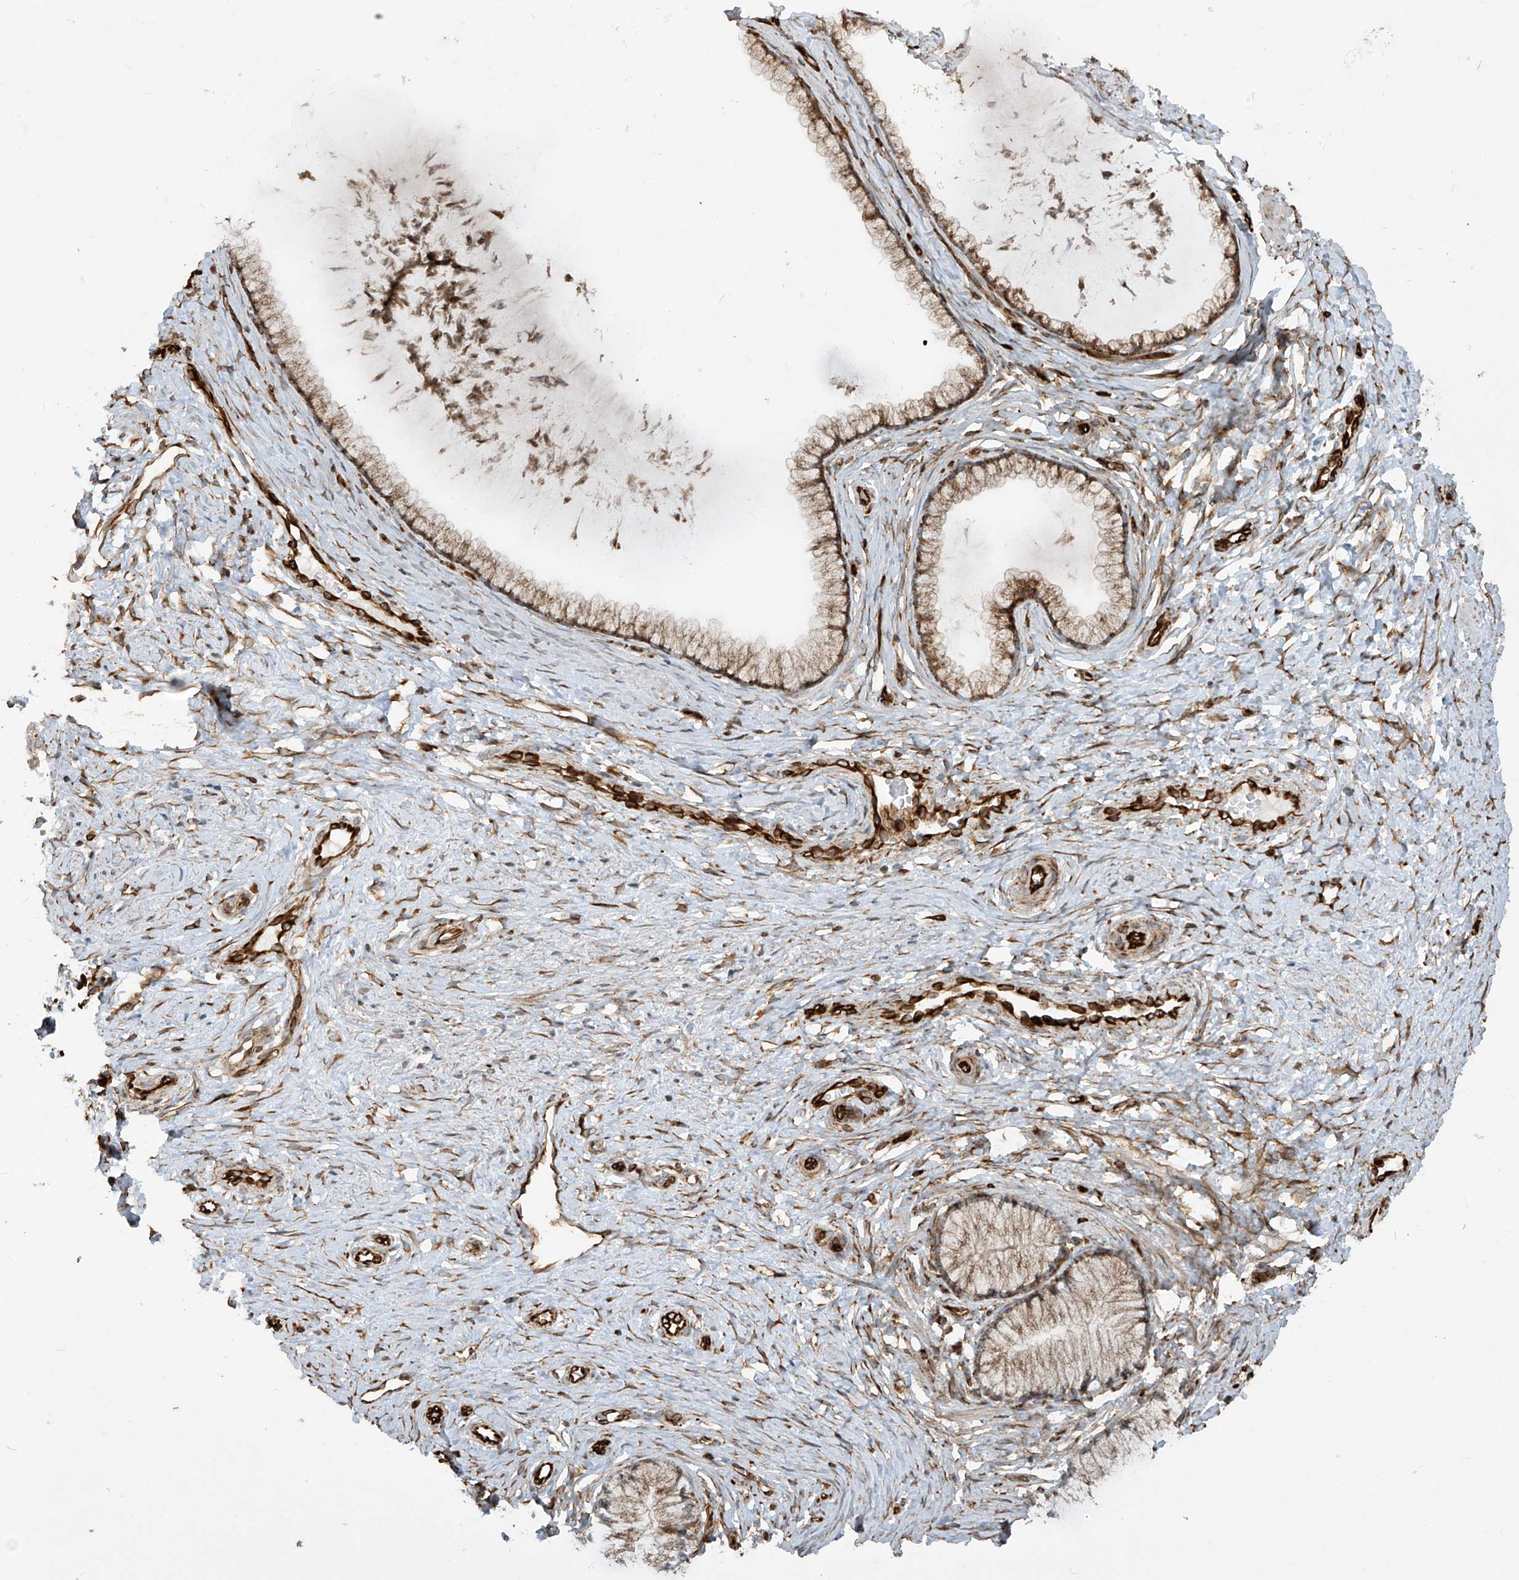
{"staining": {"intensity": "strong", "quantity": "25%-75%", "location": "cytoplasmic/membranous"}, "tissue": "cervix", "cell_type": "Glandular cells", "image_type": "normal", "snomed": [{"axis": "morphology", "description": "Normal tissue, NOS"}, {"axis": "topography", "description": "Cervix"}], "caption": "A histopathology image showing strong cytoplasmic/membranous staining in approximately 25%-75% of glandular cells in normal cervix, as visualized by brown immunohistochemical staining.", "gene": "EIF5B", "patient": {"sex": "female", "age": 36}}